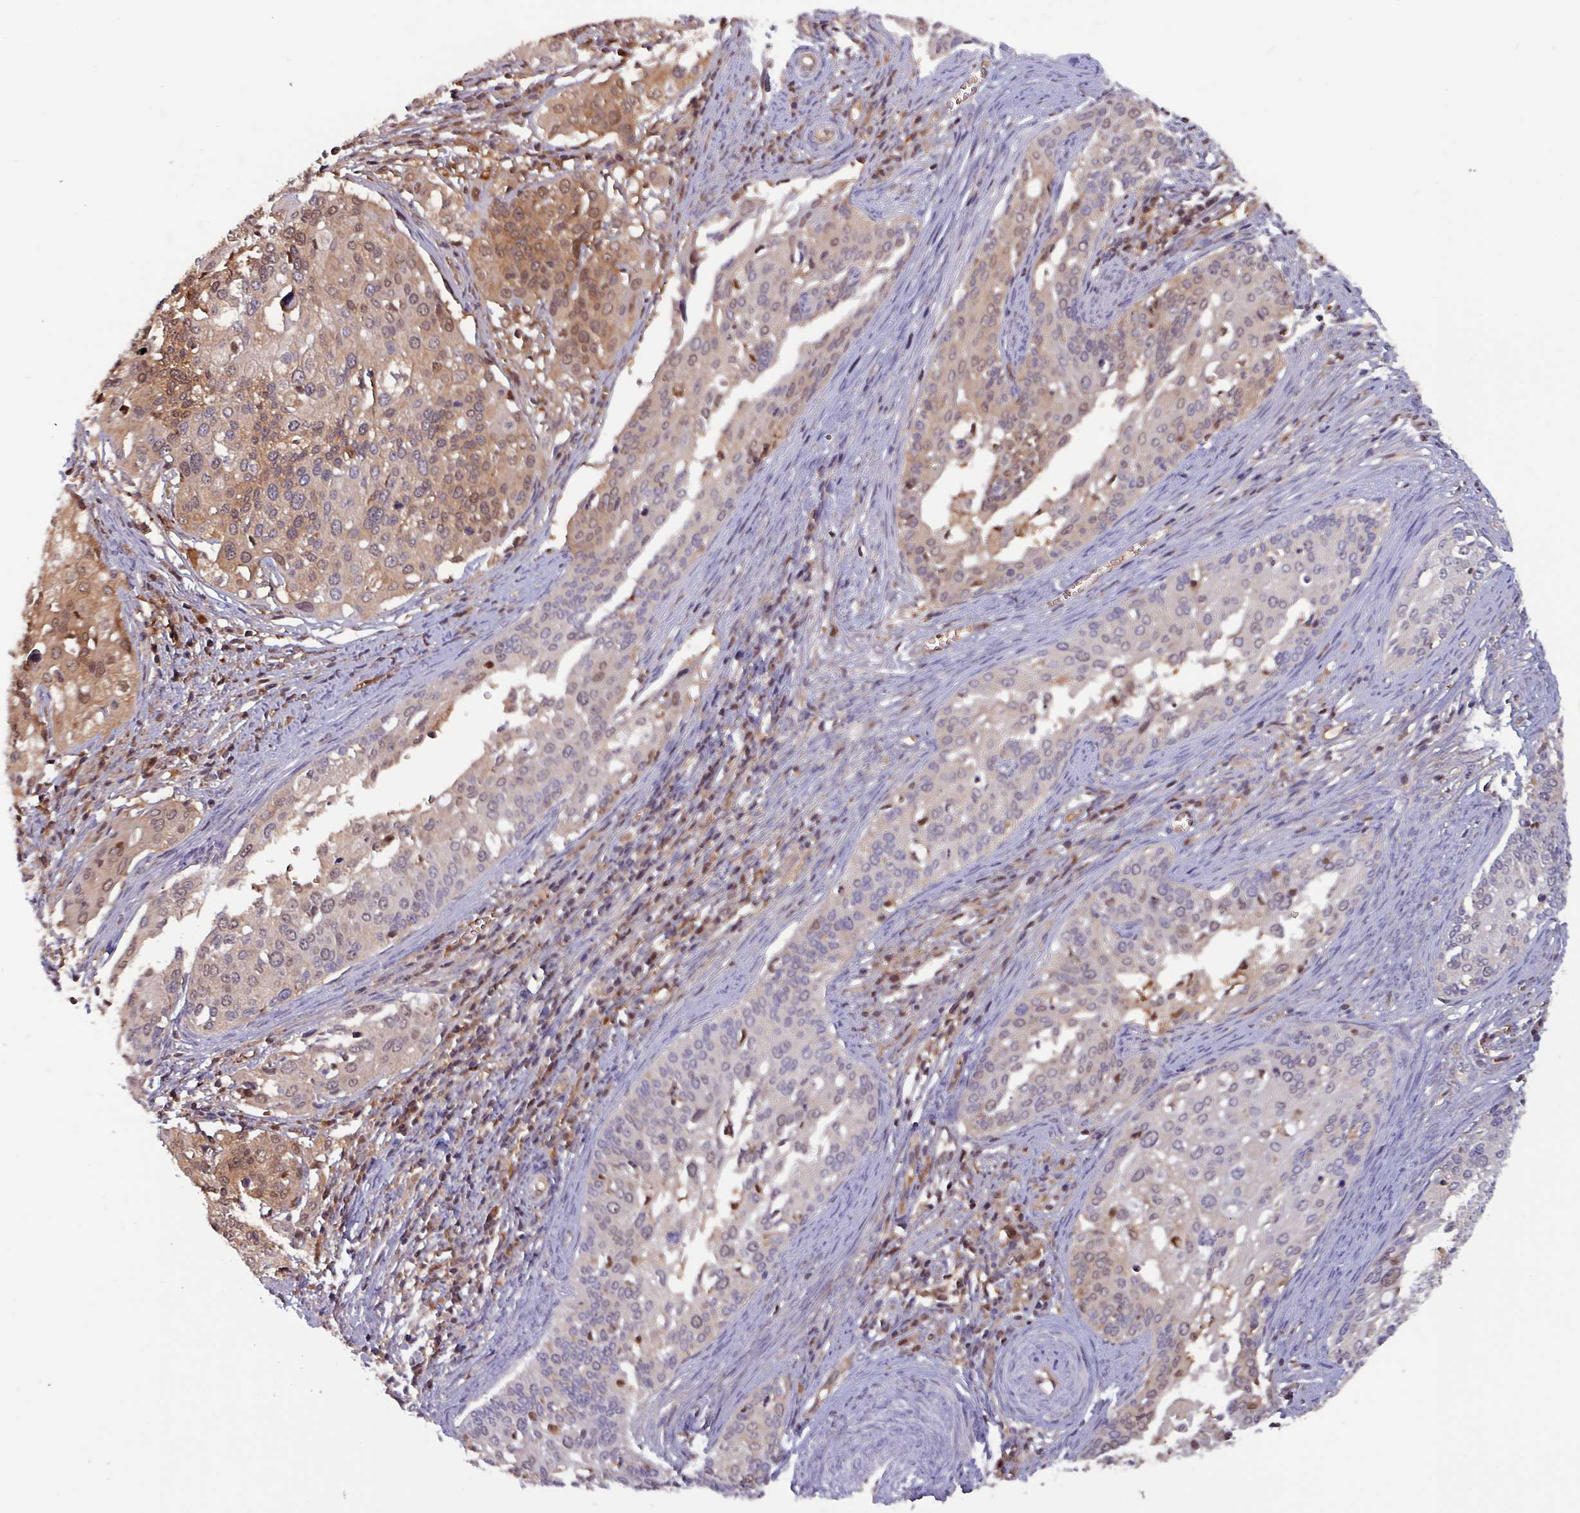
{"staining": {"intensity": "moderate", "quantity": "<25%", "location": "cytoplasmic/membranous,nuclear"}, "tissue": "cervical cancer", "cell_type": "Tumor cells", "image_type": "cancer", "snomed": [{"axis": "morphology", "description": "Squamous cell carcinoma, NOS"}, {"axis": "topography", "description": "Cervix"}], "caption": "Cervical squamous cell carcinoma stained with a protein marker demonstrates moderate staining in tumor cells.", "gene": "PSMB8", "patient": {"sex": "female", "age": 44}}